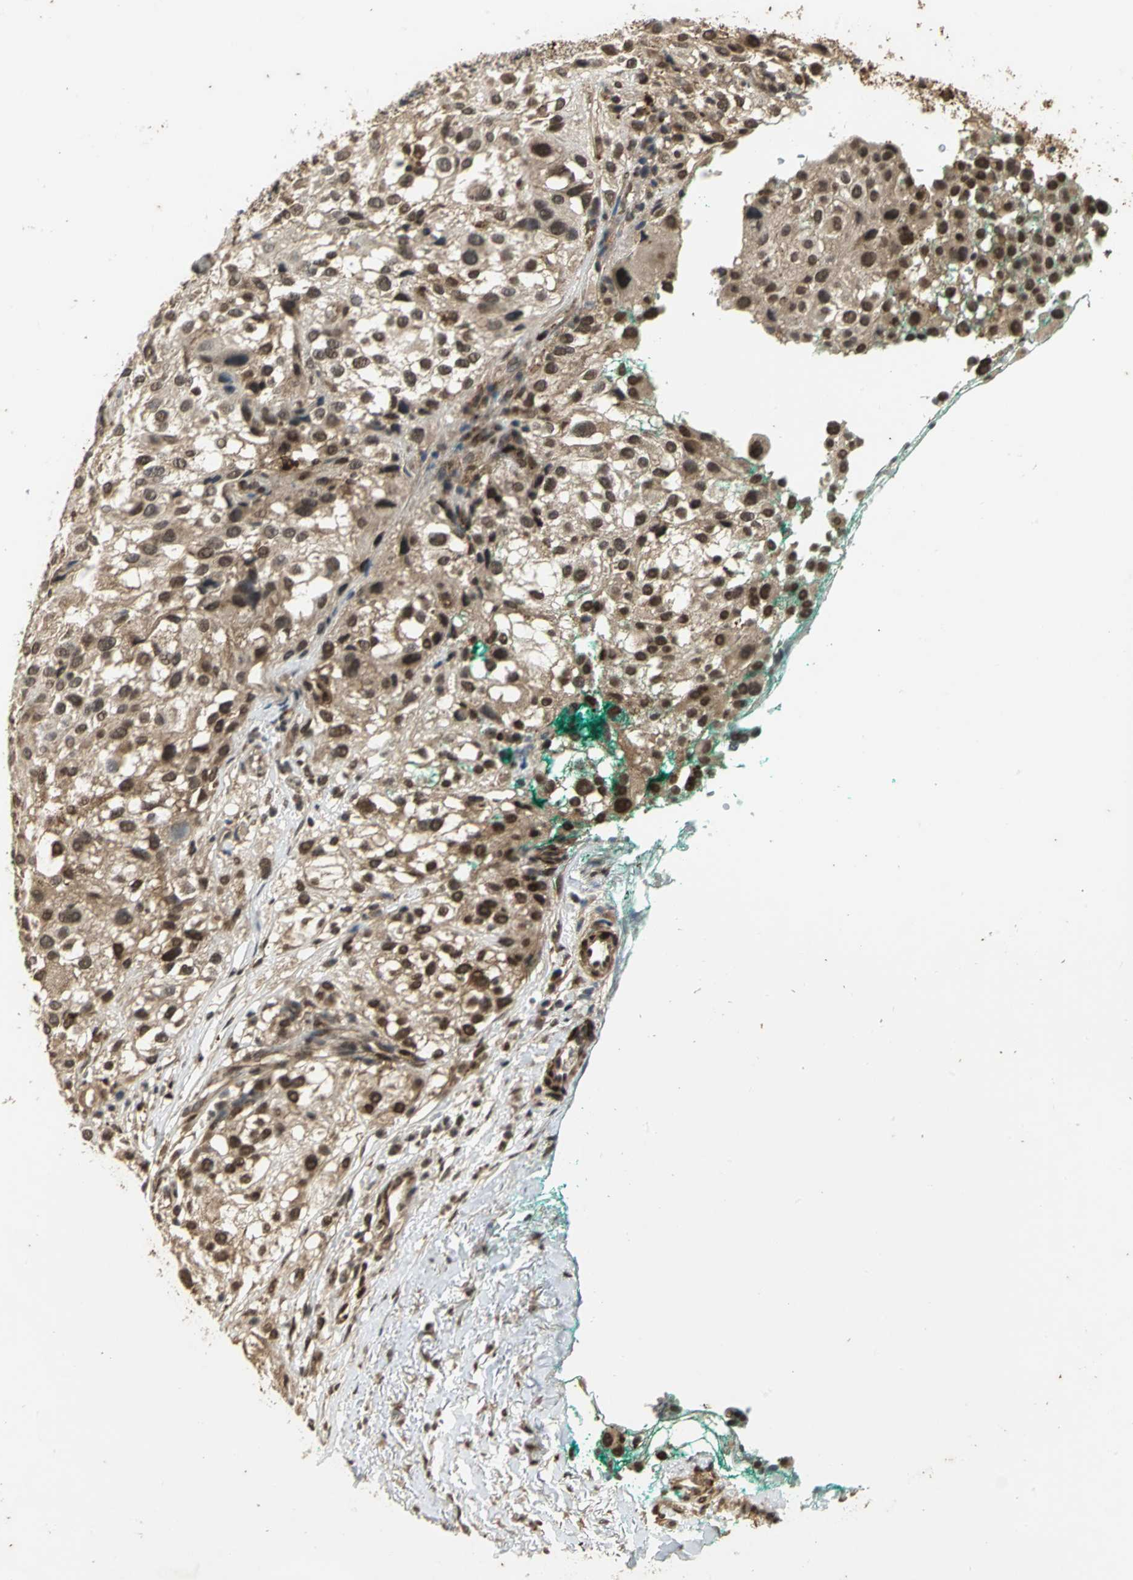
{"staining": {"intensity": "moderate", "quantity": "25%-75%", "location": "cytoplasmic/membranous"}, "tissue": "melanoma", "cell_type": "Tumor cells", "image_type": "cancer", "snomed": [{"axis": "morphology", "description": "Necrosis, NOS"}, {"axis": "morphology", "description": "Malignant melanoma, NOS"}, {"axis": "topography", "description": "Skin"}], "caption": "DAB (3,3'-diaminobenzidine) immunohistochemical staining of melanoma demonstrates moderate cytoplasmic/membranous protein expression in approximately 25%-75% of tumor cells.", "gene": "NOTCH3", "patient": {"sex": "female", "age": 87}}